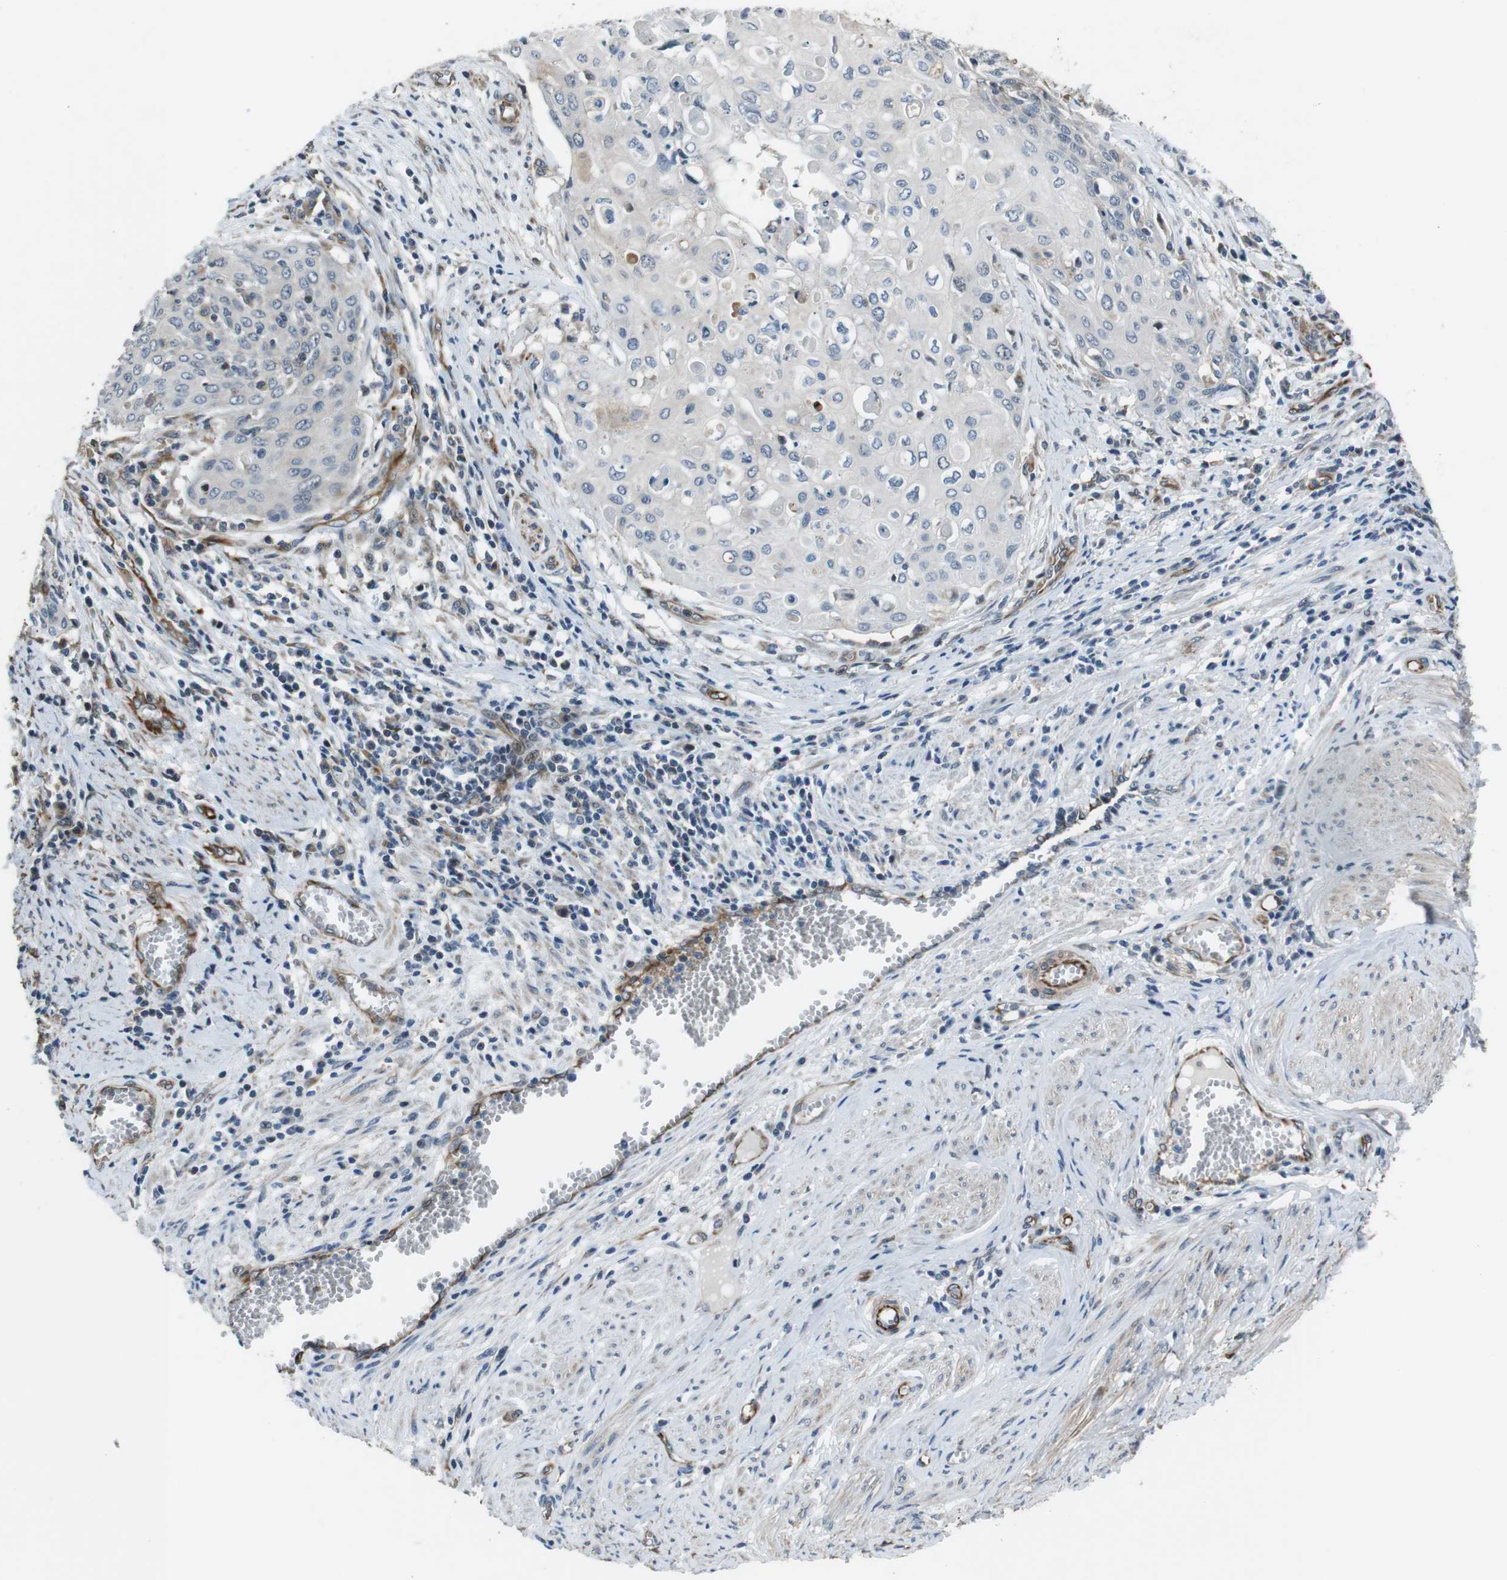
{"staining": {"intensity": "negative", "quantity": "none", "location": "none"}, "tissue": "cervical cancer", "cell_type": "Tumor cells", "image_type": "cancer", "snomed": [{"axis": "morphology", "description": "Squamous cell carcinoma, NOS"}, {"axis": "topography", "description": "Cervix"}], "caption": "Human cervical cancer stained for a protein using IHC shows no staining in tumor cells.", "gene": "LRRC49", "patient": {"sex": "female", "age": 39}}